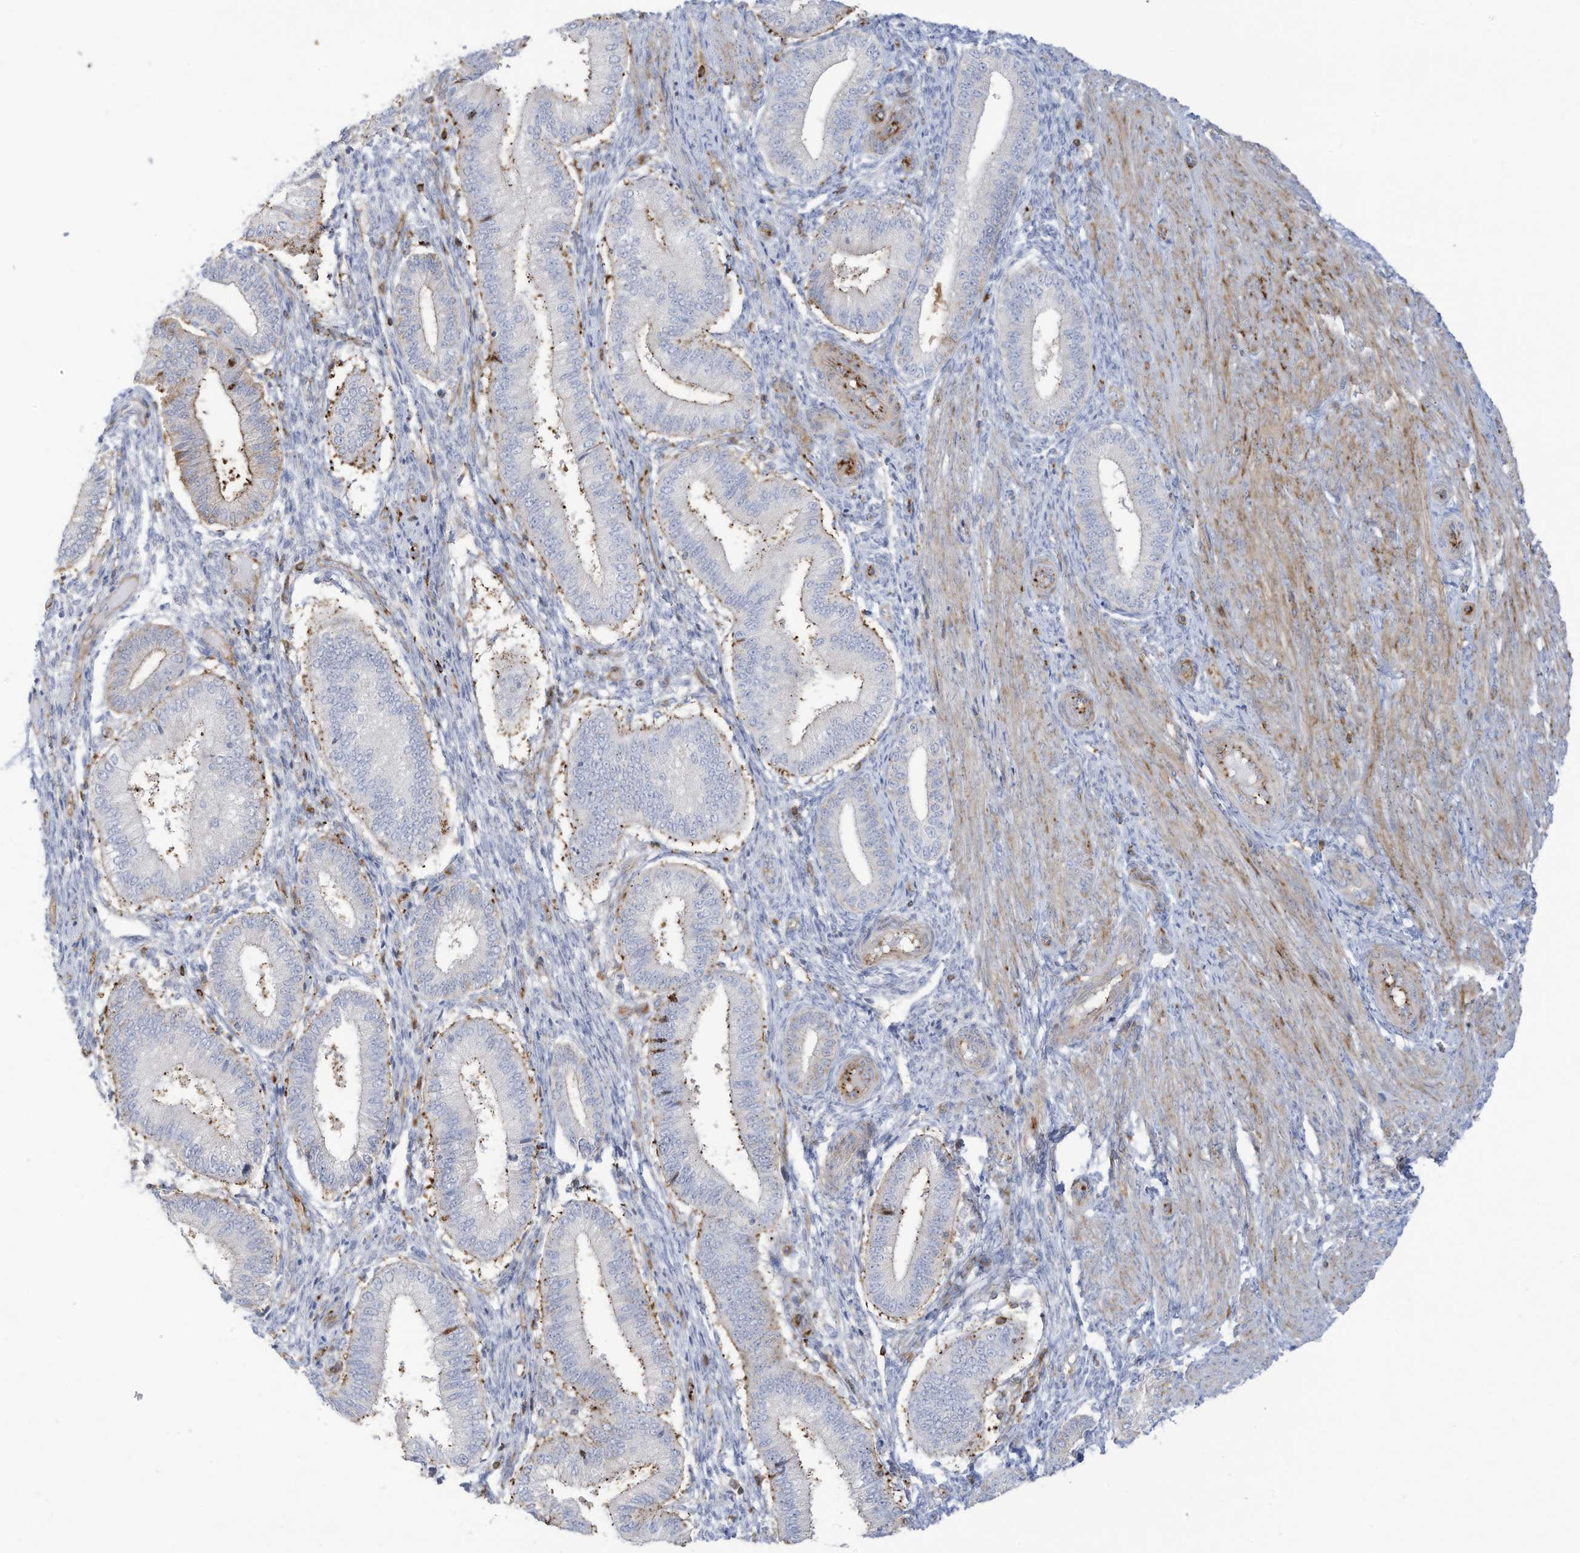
{"staining": {"intensity": "negative", "quantity": "none", "location": "none"}, "tissue": "endometrium", "cell_type": "Cells in endometrial stroma", "image_type": "normal", "snomed": [{"axis": "morphology", "description": "Normal tissue, NOS"}, {"axis": "topography", "description": "Endometrium"}], "caption": "Human endometrium stained for a protein using immunohistochemistry reveals no expression in cells in endometrial stroma.", "gene": "THNSL2", "patient": {"sex": "female", "age": 39}}